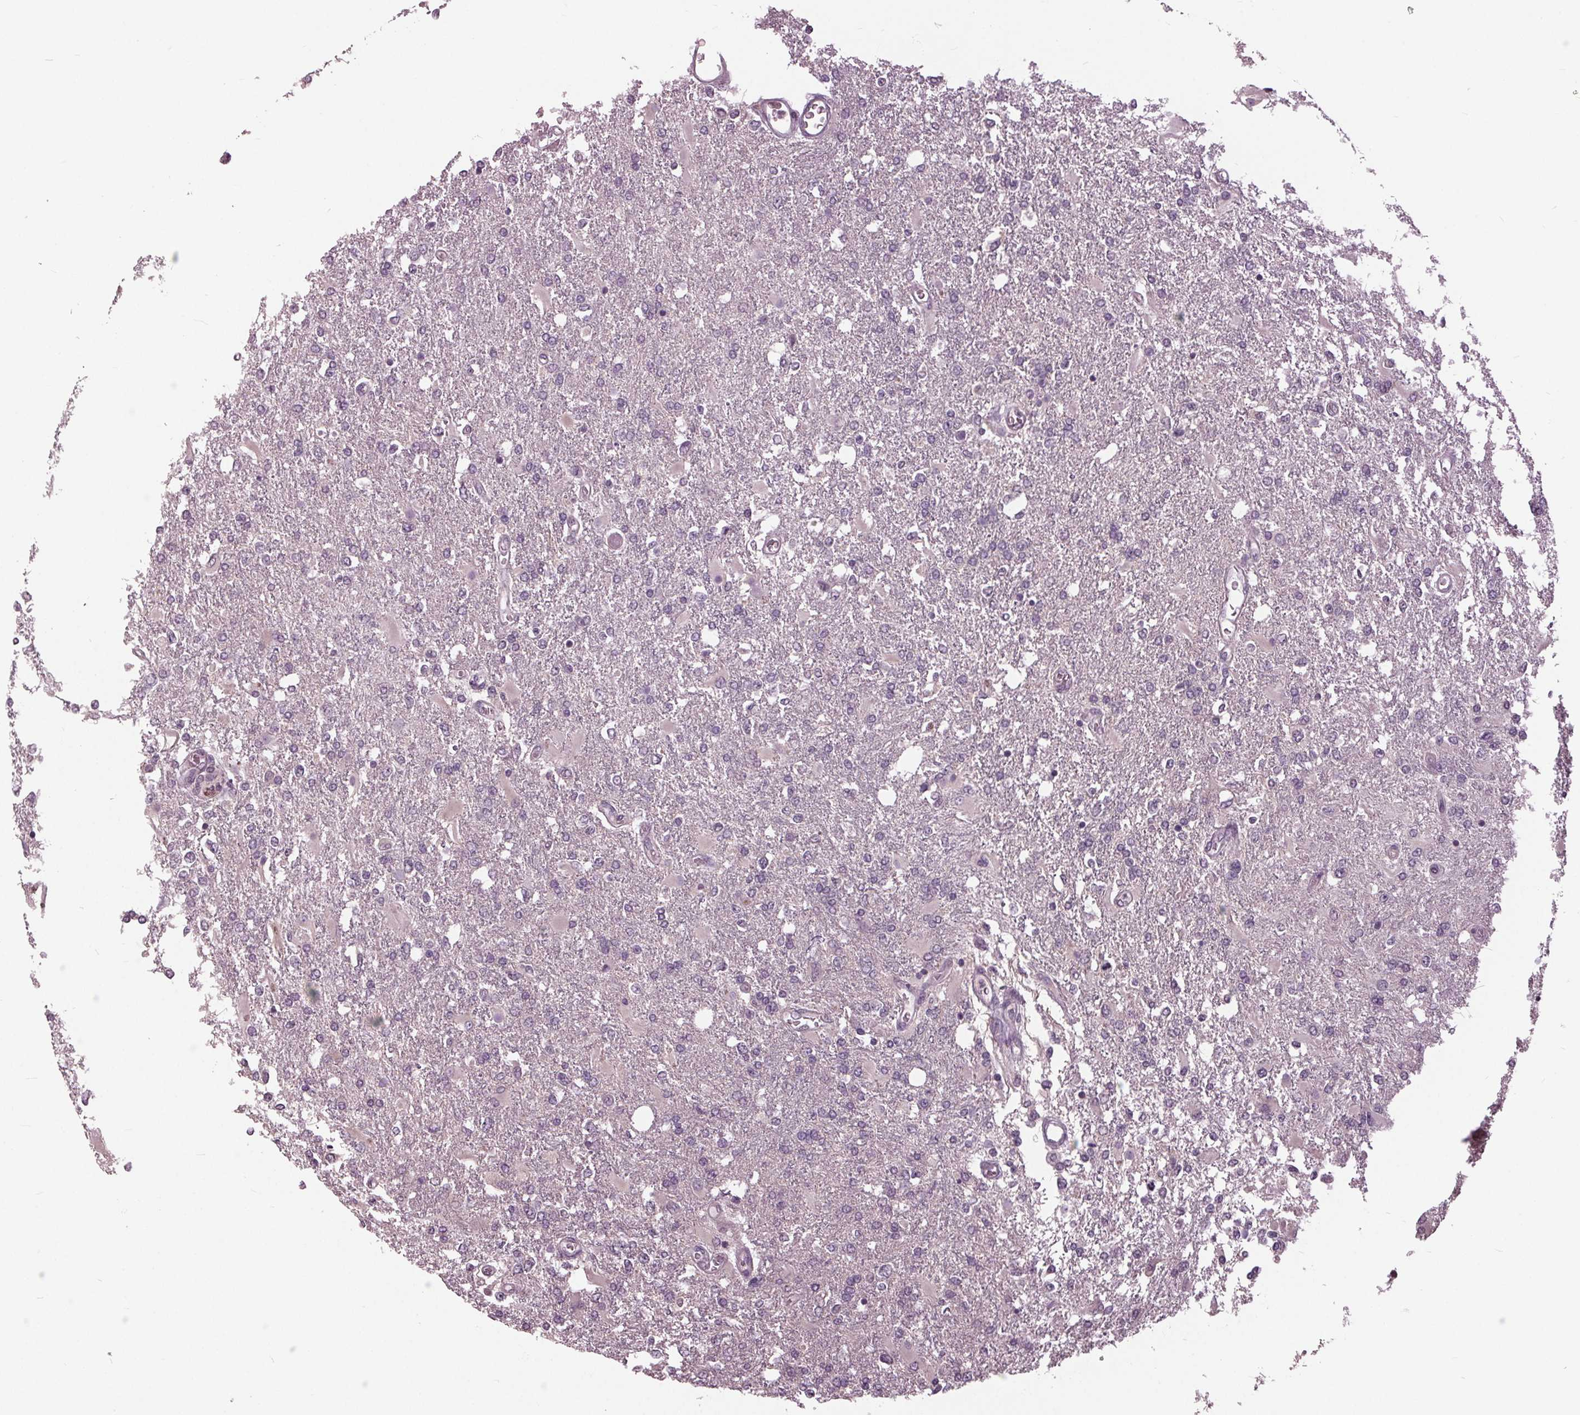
{"staining": {"intensity": "negative", "quantity": "none", "location": "none"}, "tissue": "glioma", "cell_type": "Tumor cells", "image_type": "cancer", "snomed": [{"axis": "morphology", "description": "Glioma, malignant, High grade"}, {"axis": "topography", "description": "Cerebral cortex"}], "caption": "A high-resolution histopathology image shows IHC staining of malignant glioma (high-grade), which shows no significant positivity in tumor cells.", "gene": "SIGLEC6", "patient": {"sex": "male", "age": 79}}